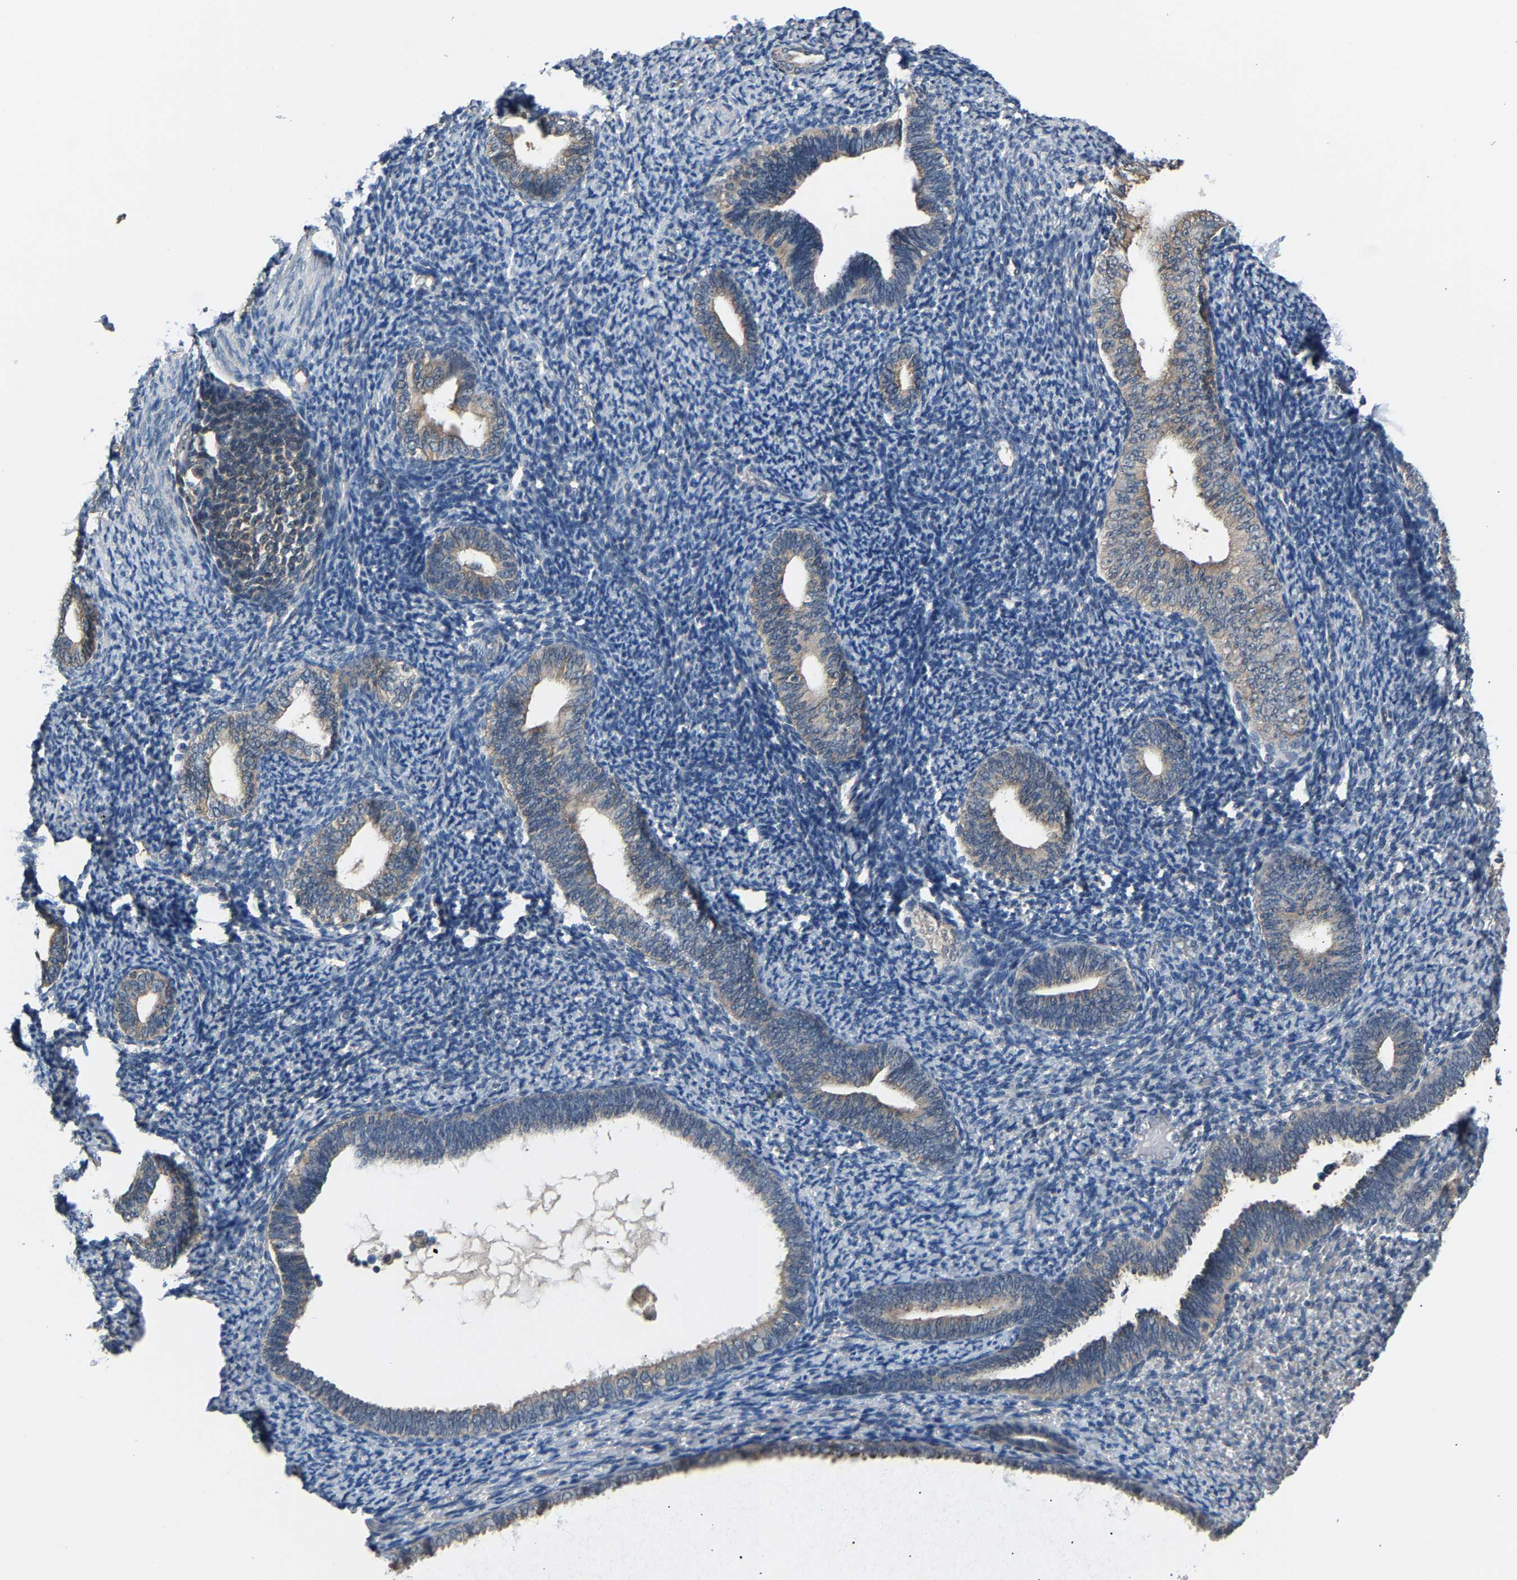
{"staining": {"intensity": "negative", "quantity": "none", "location": "none"}, "tissue": "endometrium", "cell_type": "Cells in endometrial stroma", "image_type": "normal", "snomed": [{"axis": "morphology", "description": "Normal tissue, NOS"}, {"axis": "topography", "description": "Endometrium"}], "caption": "An immunohistochemistry image of benign endometrium is shown. There is no staining in cells in endometrial stroma of endometrium.", "gene": "ABCC9", "patient": {"sex": "female", "age": 66}}